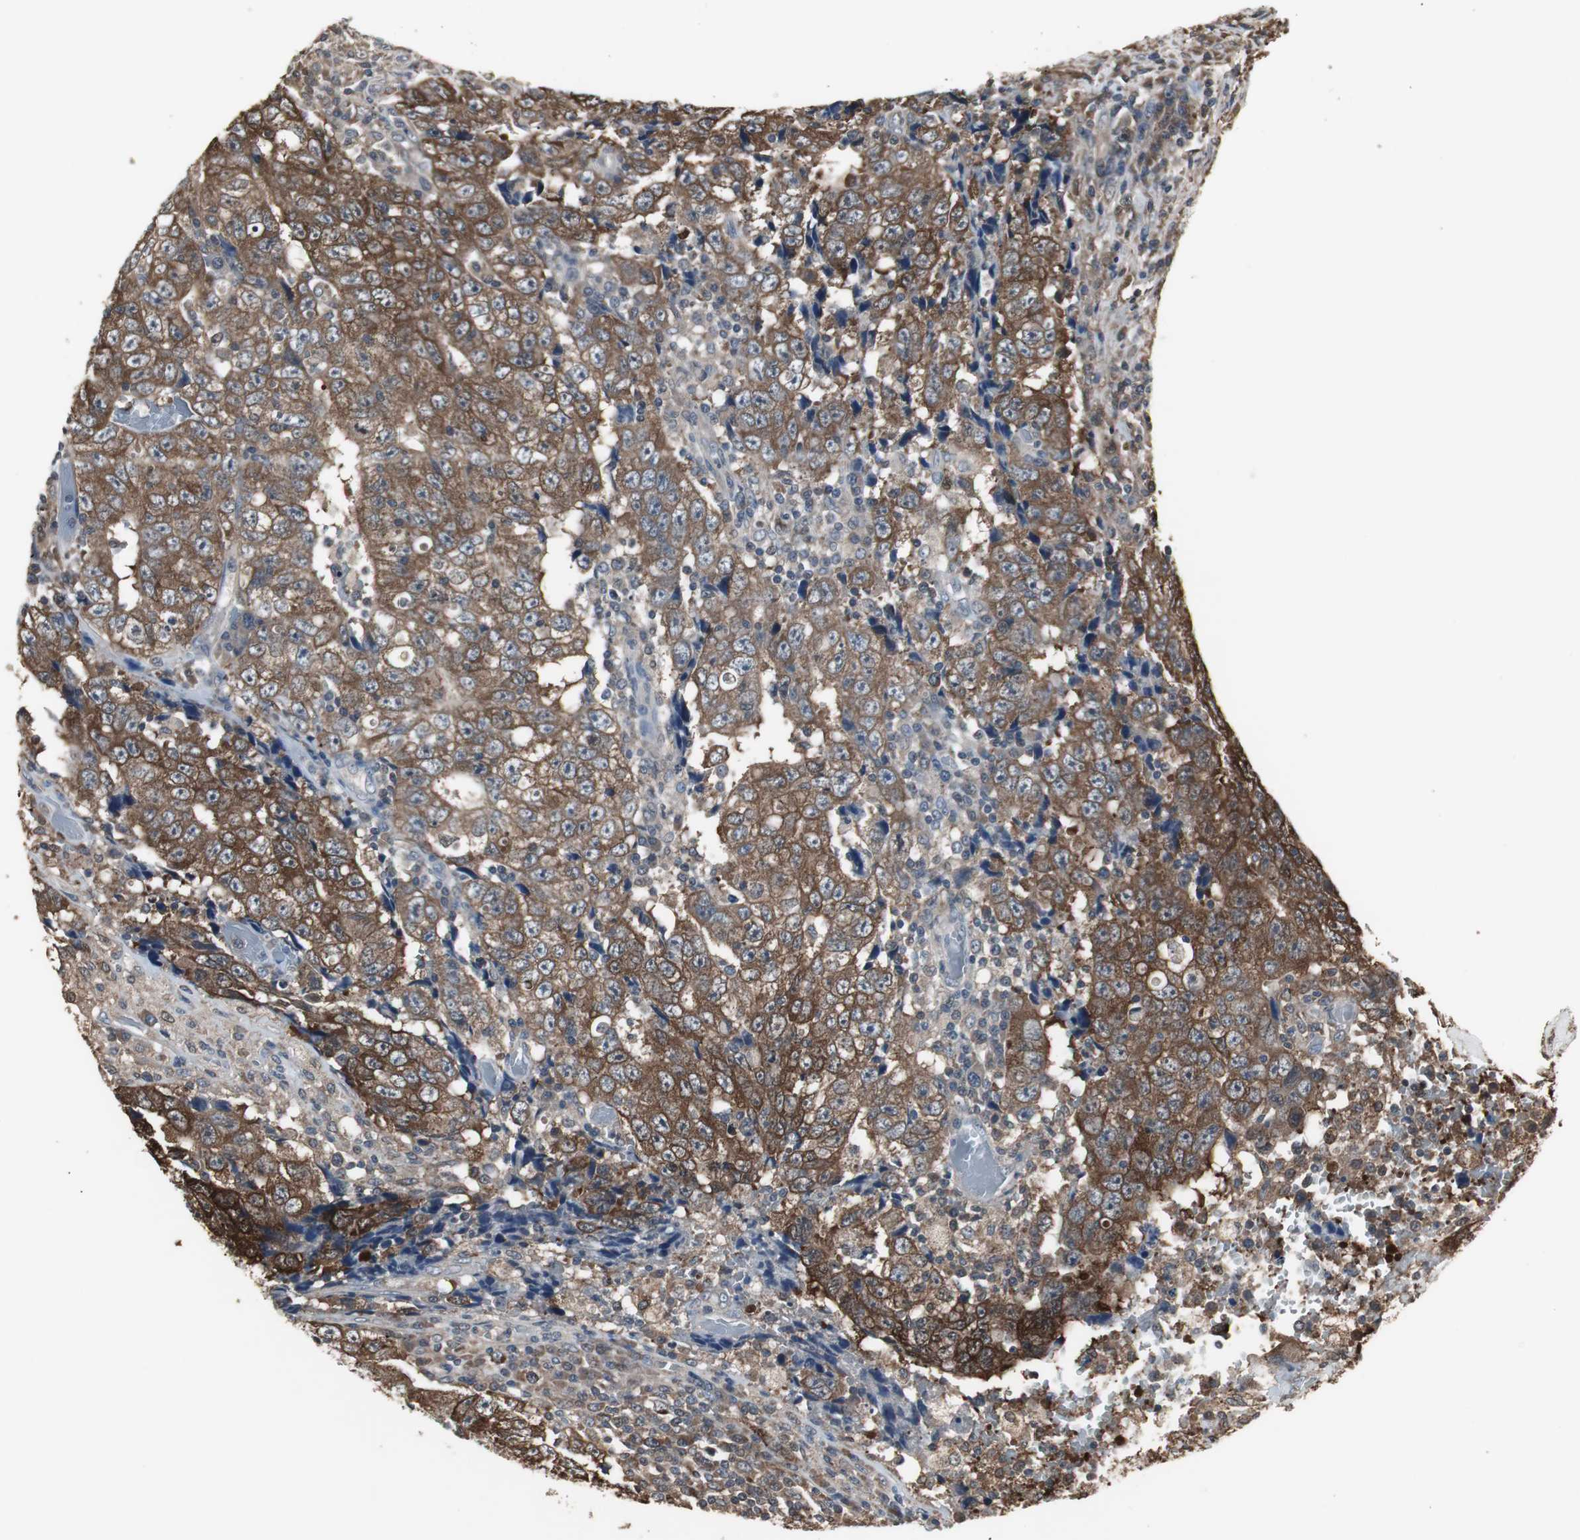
{"staining": {"intensity": "strong", "quantity": ">75%", "location": "cytoplasmic/membranous"}, "tissue": "testis cancer", "cell_type": "Tumor cells", "image_type": "cancer", "snomed": [{"axis": "morphology", "description": "Necrosis, NOS"}, {"axis": "morphology", "description": "Carcinoma, Embryonal, NOS"}, {"axis": "topography", "description": "Testis"}], "caption": "A histopathology image of human testis cancer stained for a protein demonstrates strong cytoplasmic/membranous brown staining in tumor cells.", "gene": "ZSCAN22", "patient": {"sex": "male", "age": 19}}